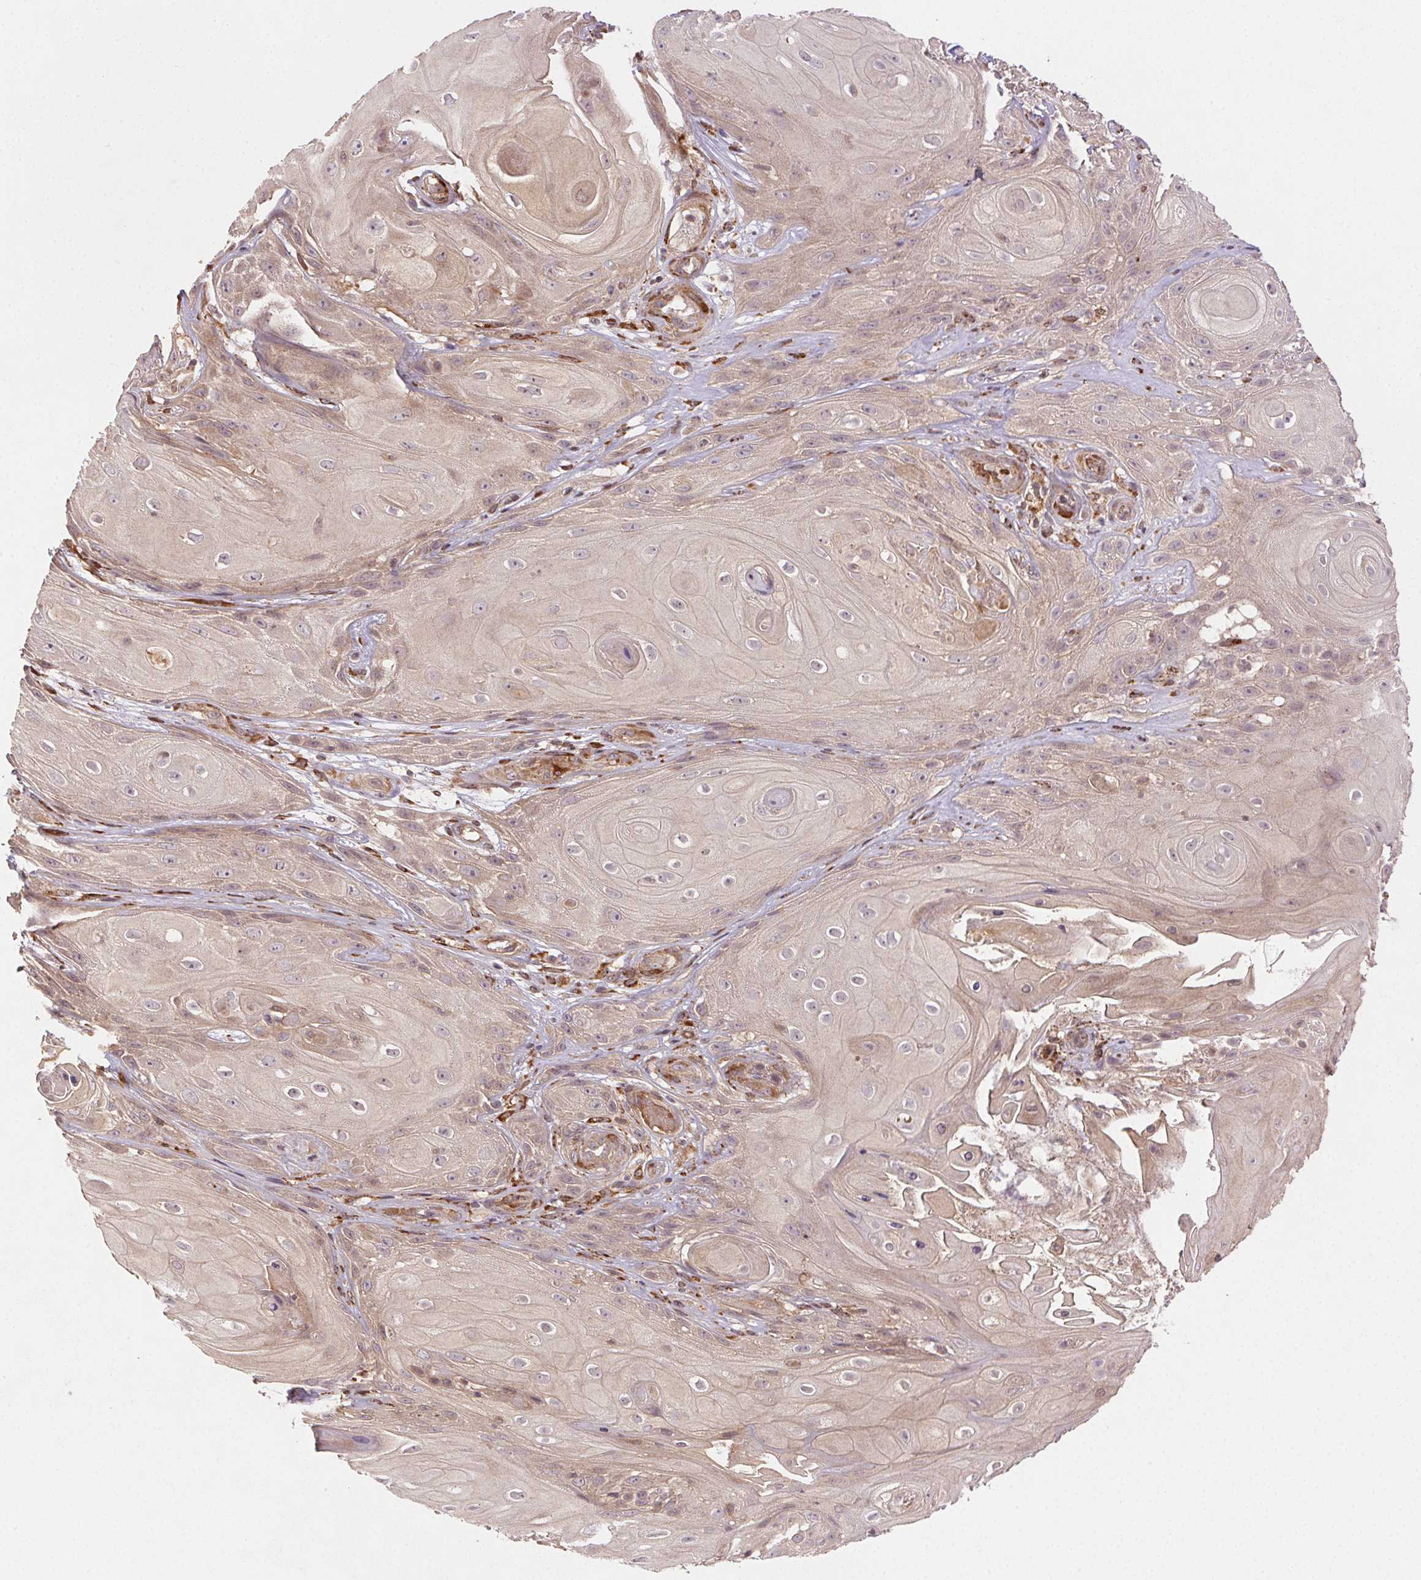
{"staining": {"intensity": "weak", "quantity": "25%-75%", "location": "cytoplasmic/membranous"}, "tissue": "skin cancer", "cell_type": "Tumor cells", "image_type": "cancer", "snomed": [{"axis": "morphology", "description": "Squamous cell carcinoma, NOS"}, {"axis": "topography", "description": "Skin"}], "caption": "Immunohistochemical staining of human squamous cell carcinoma (skin) reveals low levels of weak cytoplasmic/membranous staining in approximately 25%-75% of tumor cells.", "gene": "KLHL15", "patient": {"sex": "male", "age": 62}}